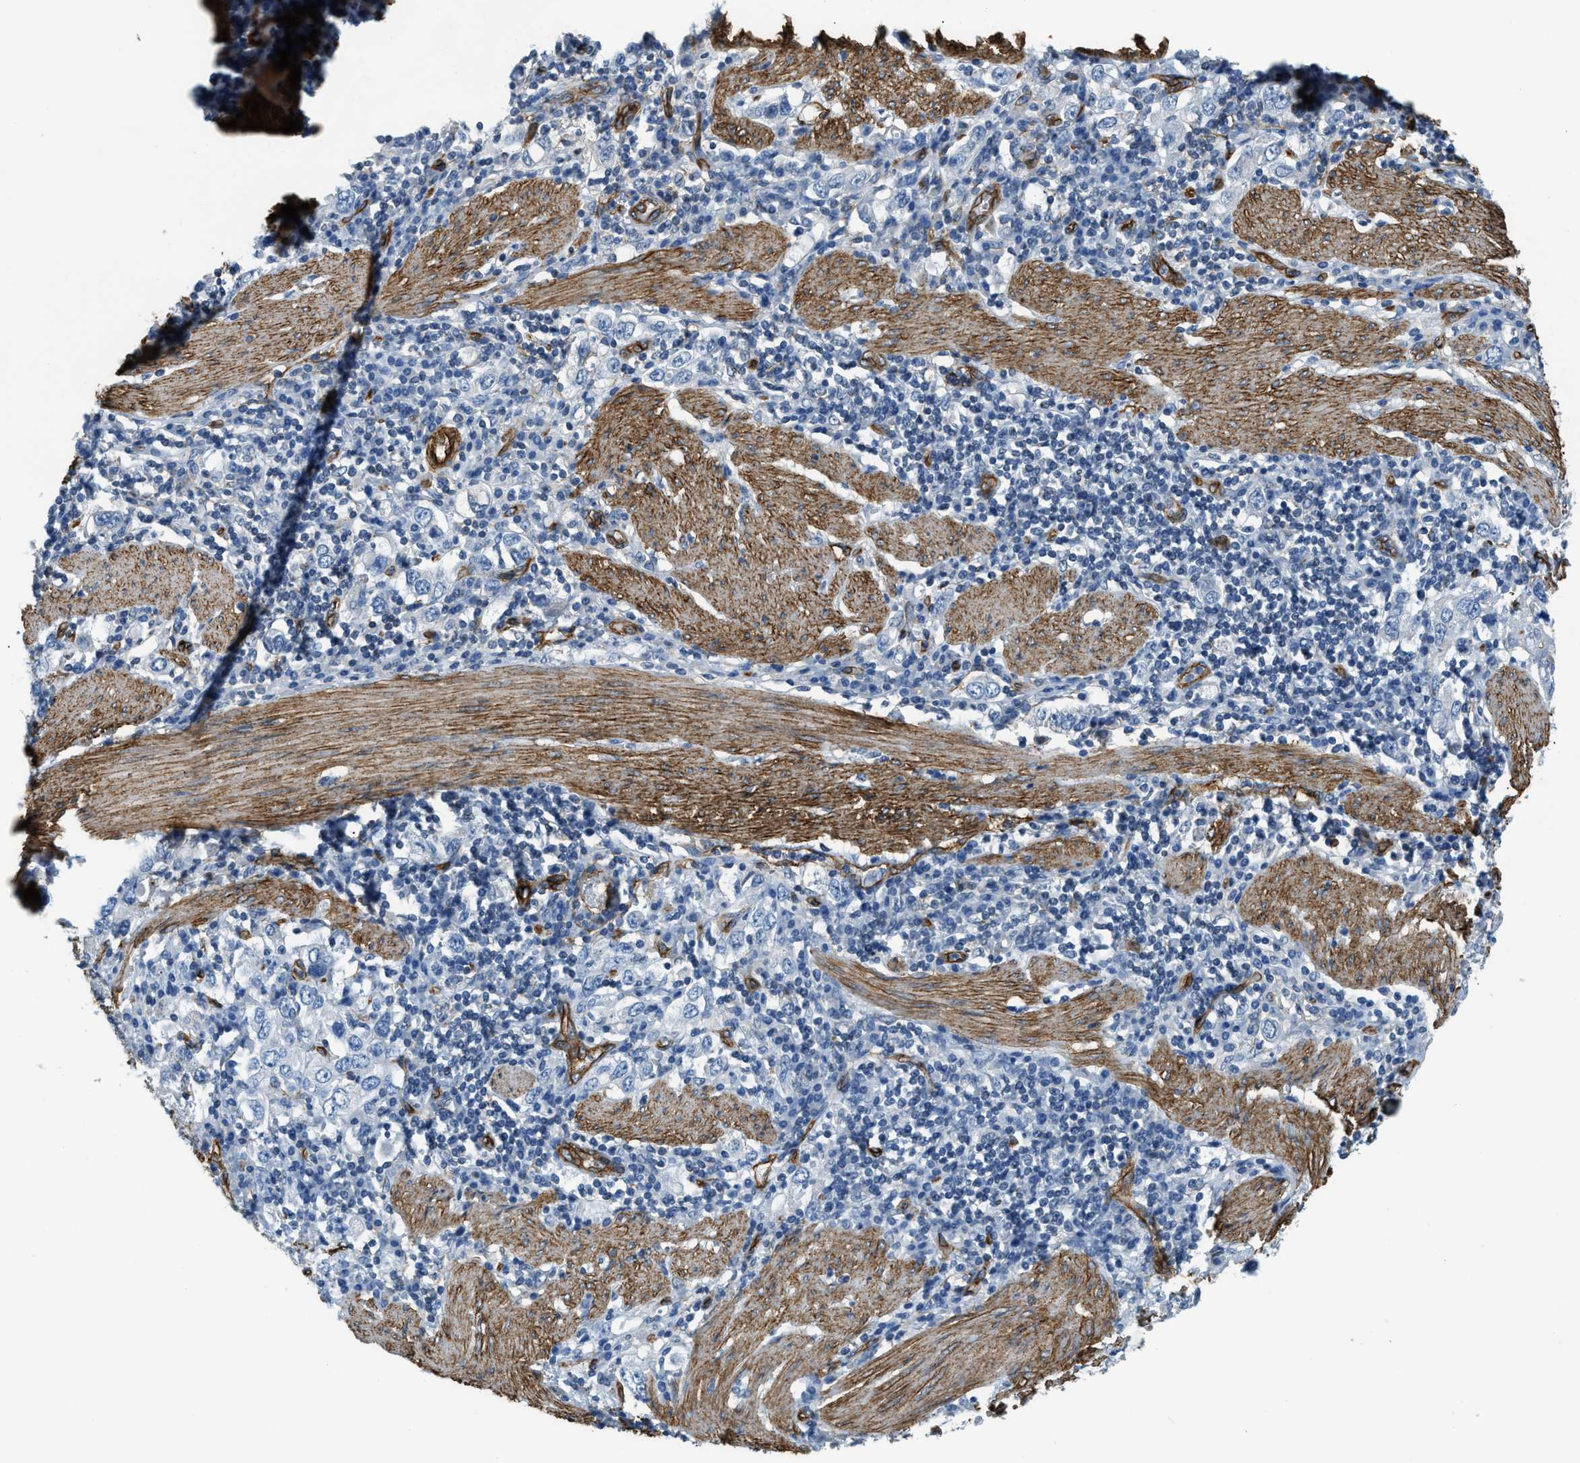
{"staining": {"intensity": "negative", "quantity": "none", "location": "none"}, "tissue": "stomach cancer", "cell_type": "Tumor cells", "image_type": "cancer", "snomed": [{"axis": "morphology", "description": "Adenocarcinoma, NOS"}, {"axis": "topography", "description": "Stomach, upper"}], "caption": "This photomicrograph is of stomach adenocarcinoma stained with immunohistochemistry to label a protein in brown with the nuclei are counter-stained blue. There is no staining in tumor cells.", "gene": "TMEM43", "patient": {"sex": "male", "age": 62}}